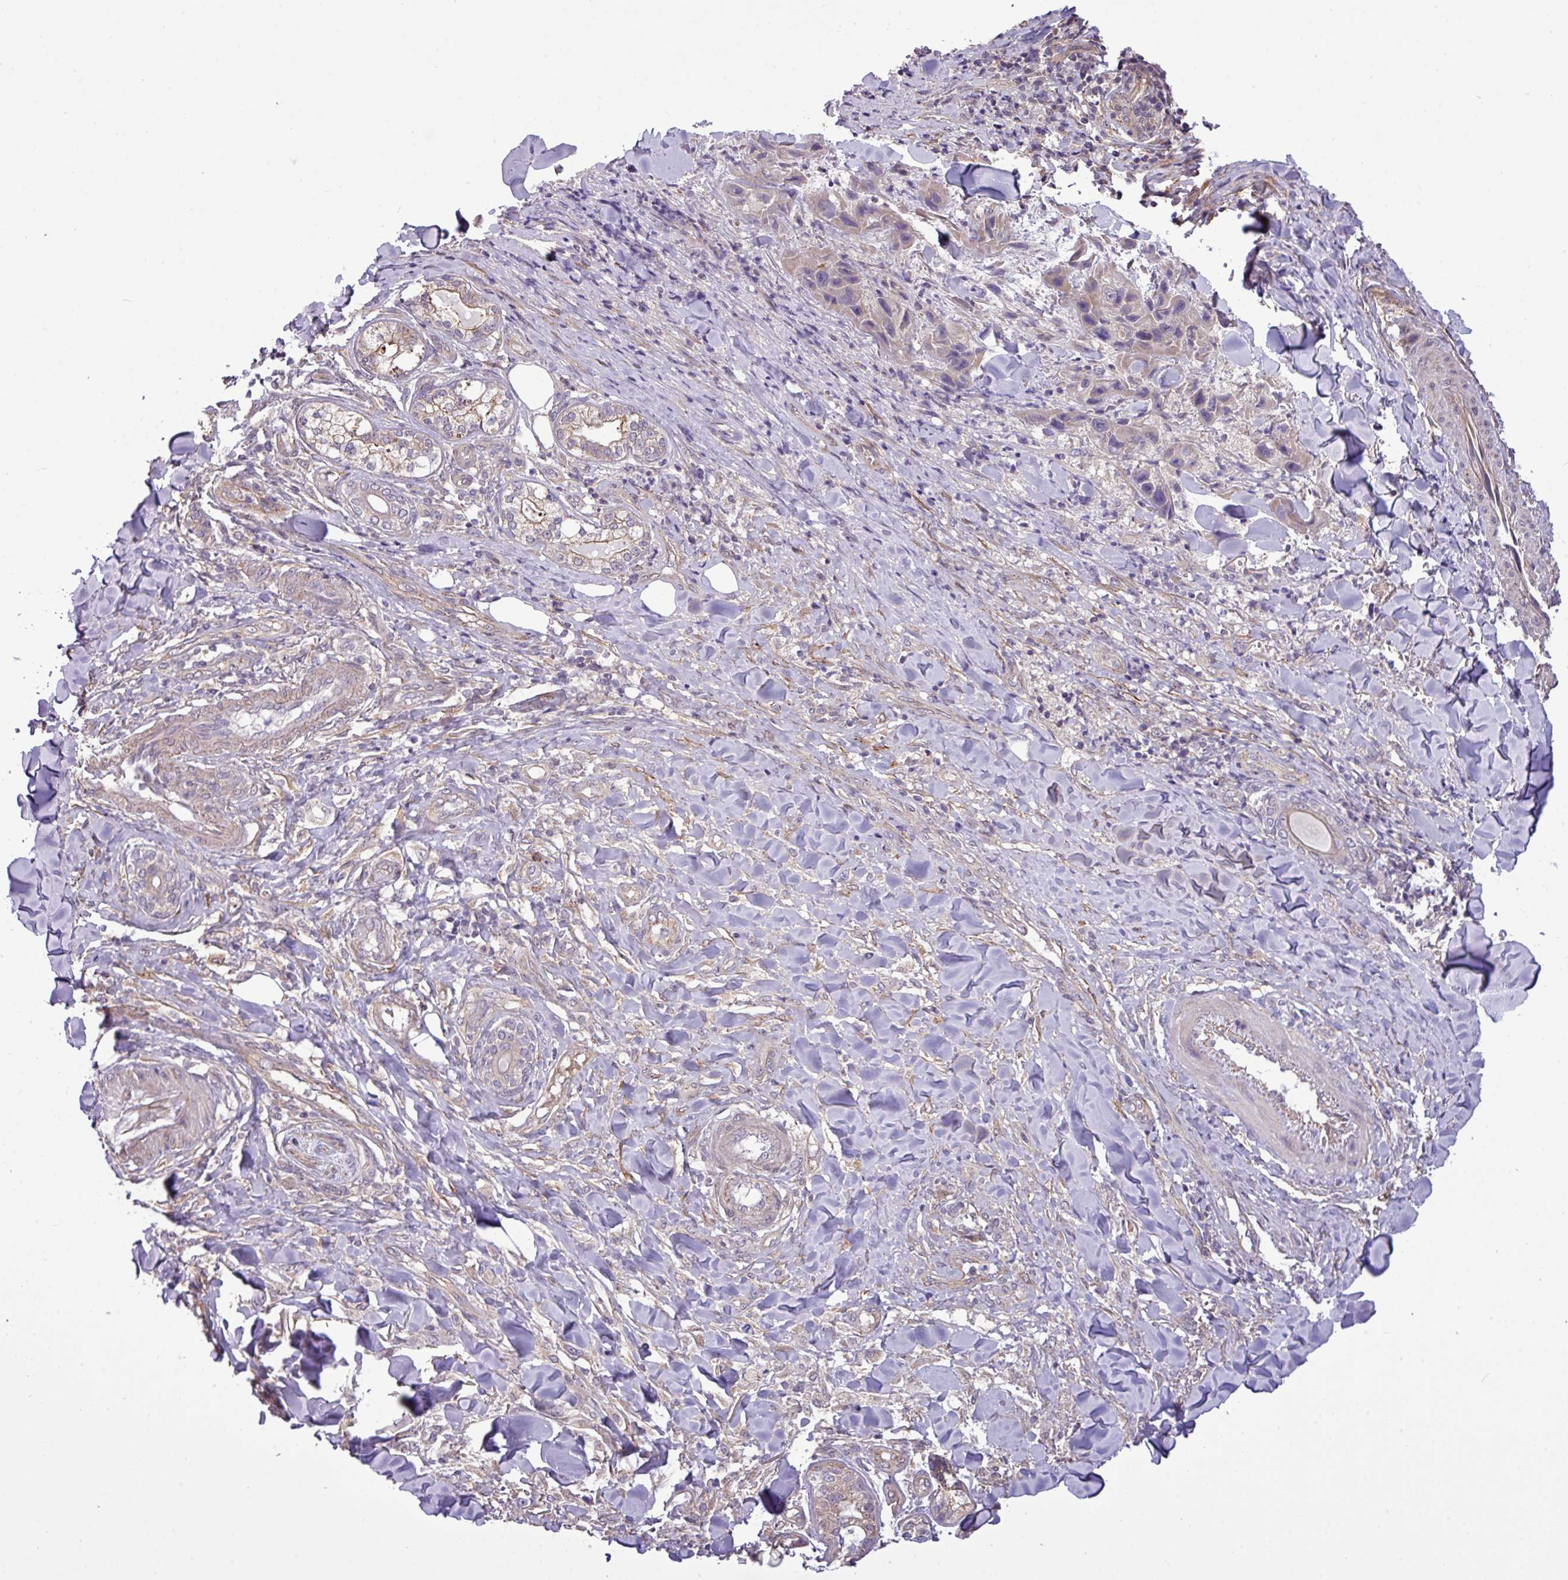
{"staining": {"intensity": "weak", "quantity": "<25%", "location": "cytoplasmic/membranous"}, "tissue": "skin cancer", "cell_type": "Tumor cells", "image_type": "cancer", "snomed": [{"axis": "morphology", "description": "Squamous cell carcinoma, NOS"}, {"axis": "topography", "description": "Skin"}, {"axis": "topography", "description": "Subcutis"}], "caption": "High power microscopy micrograph of an immunohistochemistry histopathology image of skin cancer (squamous cell carcinoma), revealing no significant expression in tumor cells.", "gene": "XIAP", "patient": {"sex": "male", "age": 73}}